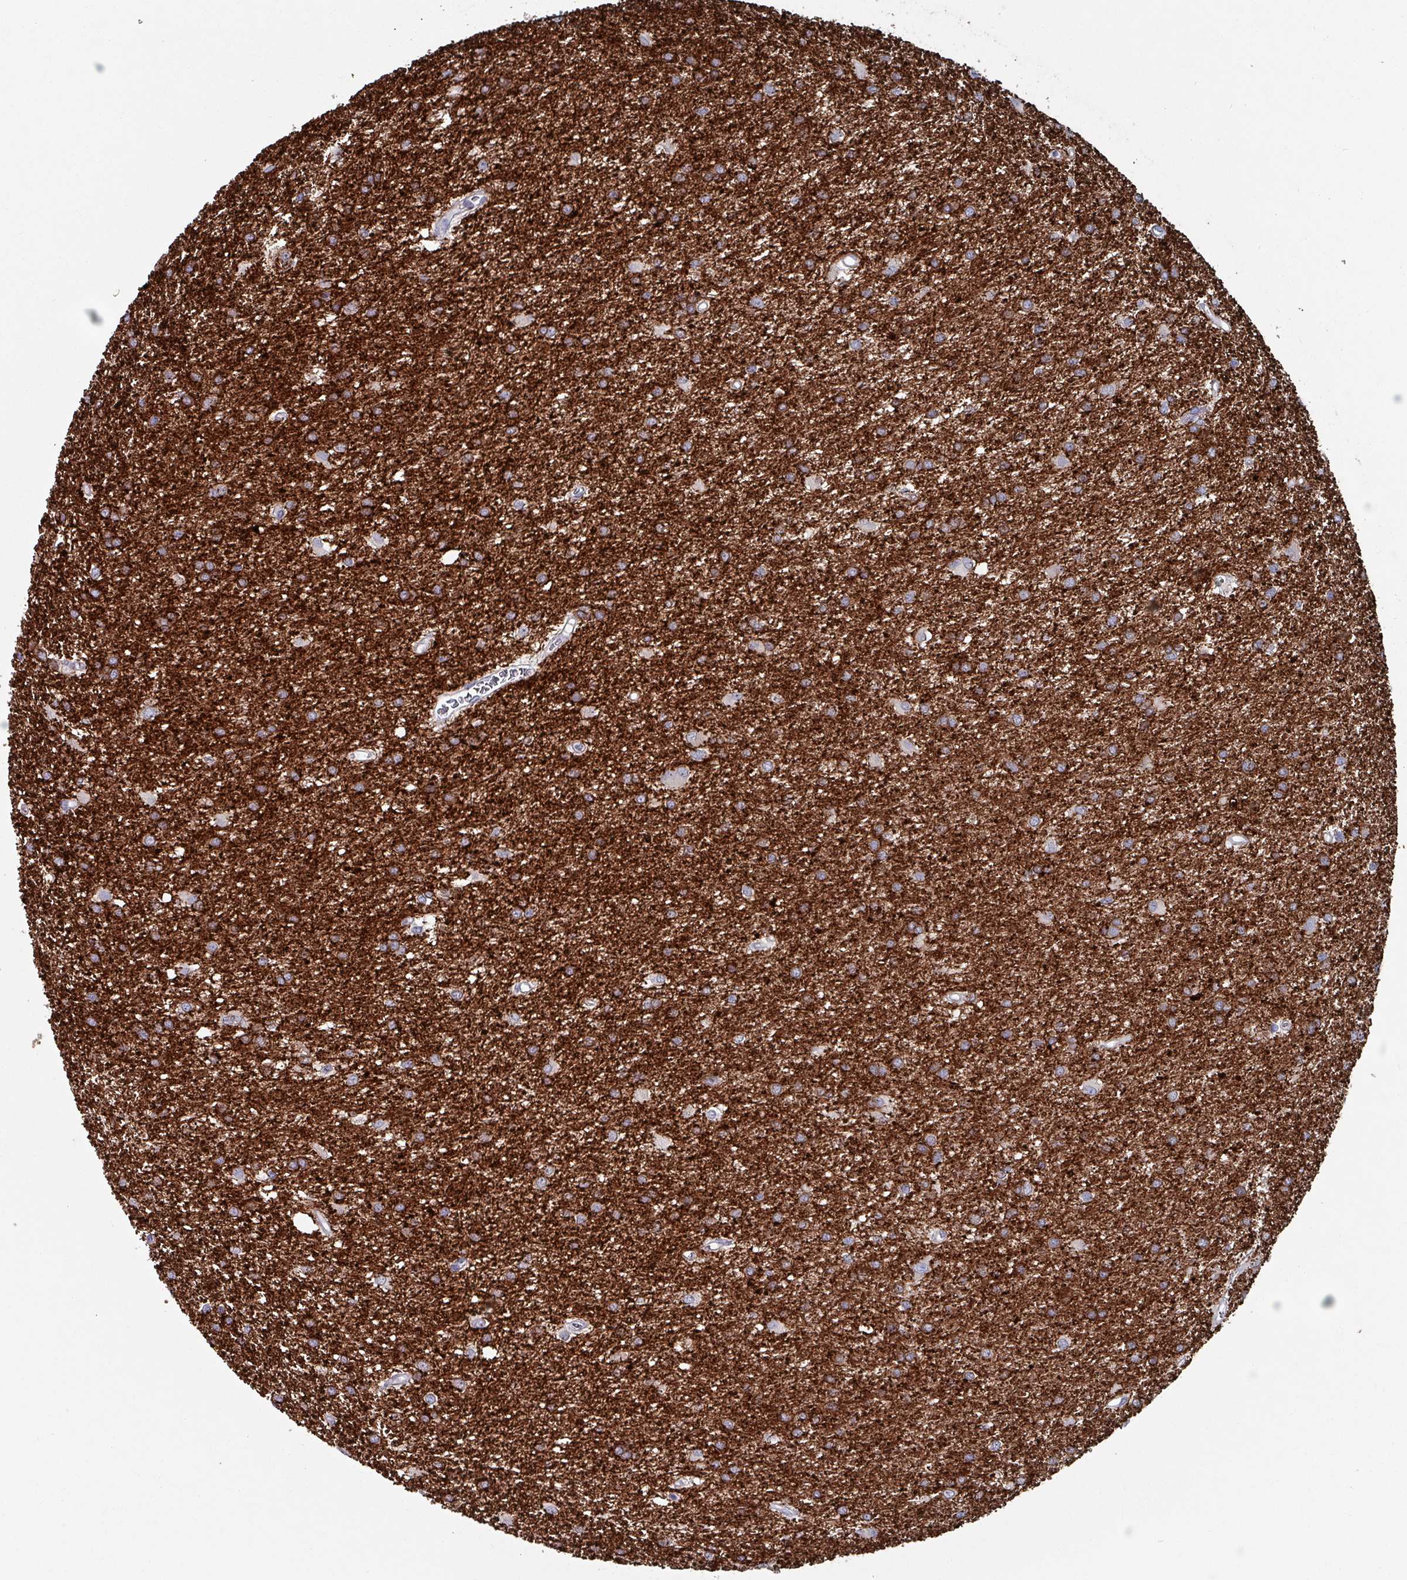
{"staining": {"intensity": "weak", "quantity": "<25%", "location": "cytoplasmic/membranous"}, "tissue": "glioma", "cell_type": "Tumor cells", "image_type": "cancer", "snomed": [{"axis": "morphology", "description": "Glioma, malignant, High grade"}, {"axis": "topography", "description": "Brain"}], "caption": "An immunohistochemistry micrograph of malignant glioma (high-grade) is shown. There is no staining in tumor cells of malignant glioma (high-grade).", "gene": "DRD5", "patient": {"sex": "female", "age": 50}}